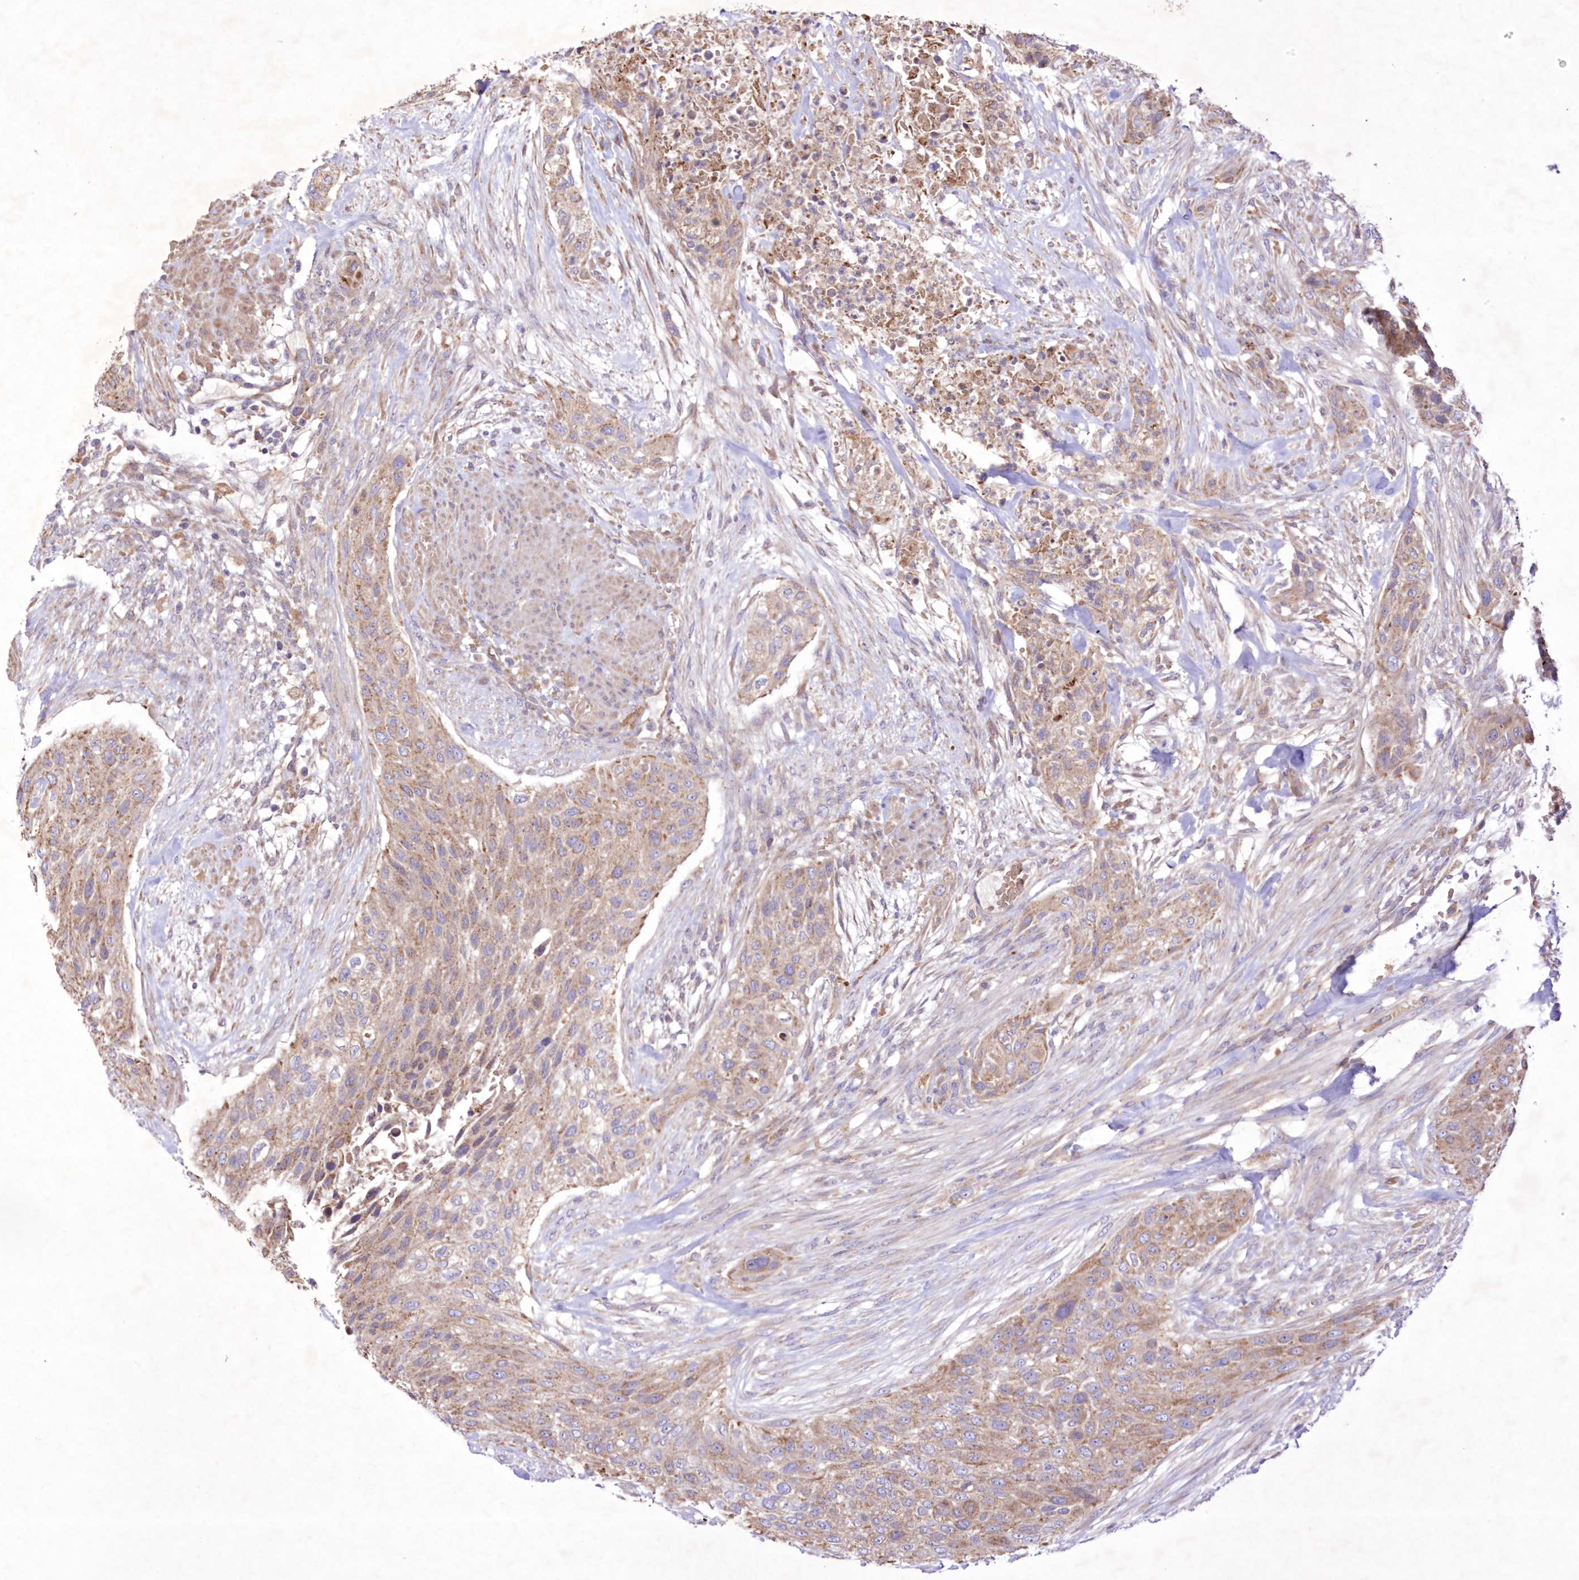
{"staining": {"intensity": "weak", "quantity": ">75%", "location": "cytoplasmic/membranous"}, "tissue": "urothelial cancer", "cell_type": "Tumor cells", "image_type": "cancer", "snomed": [{"axis": "morphology", "description": "Urothelial carcinoma, High grade"}, {"axis": "topography", "description": "Urinary bladder"}], "caption": "A high-resolution image shows IHC staining of urothelial cancer, which exhibits weak cytoplasmic/membranous positivity in approximately >75% of tumor cells.", "gene": "FCHO2", "patient": {"sex": "male", "age": 35}}